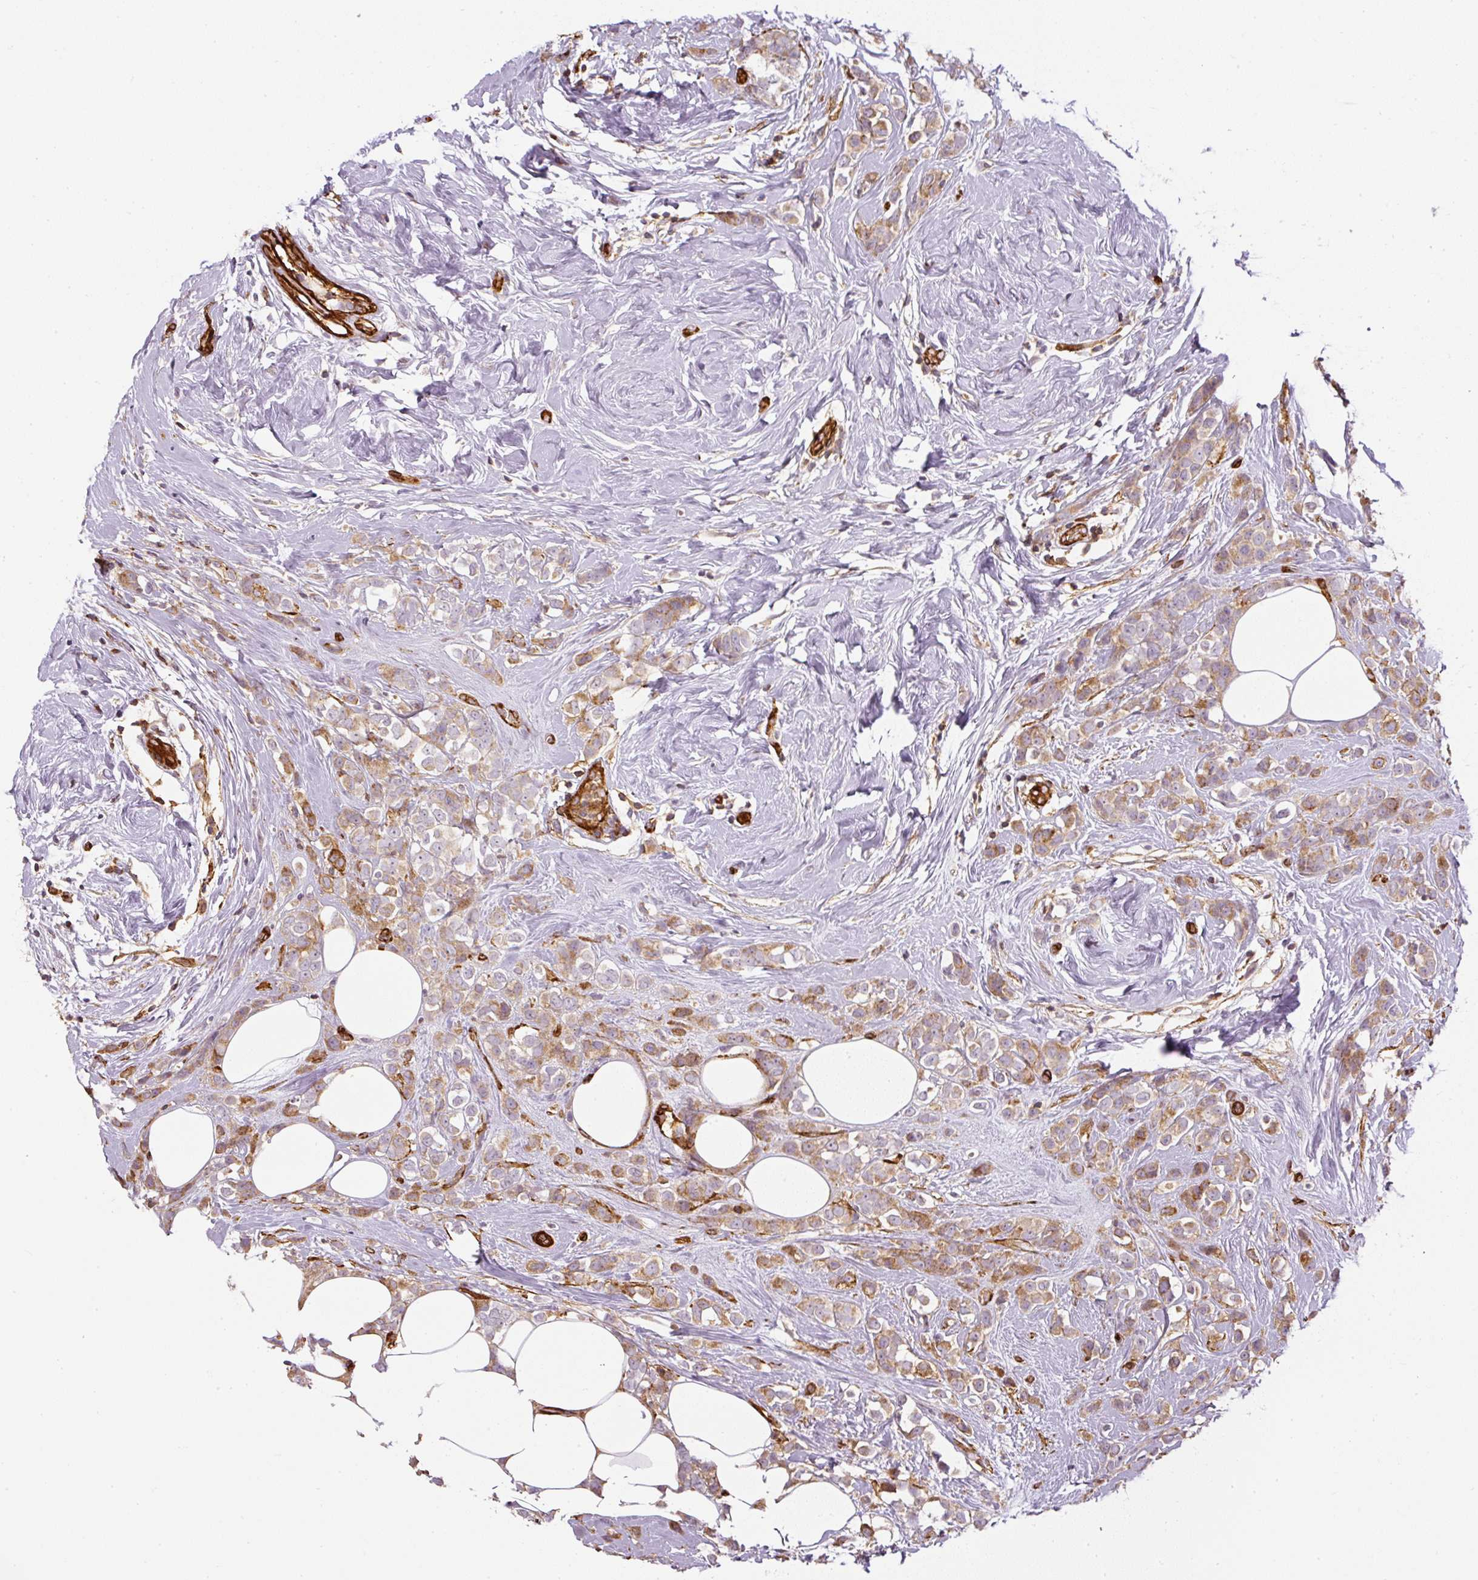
{"staining": {"intensity": "moderate", "quantity": ">75%", "location": "cytoplasmic/membranous"}, "tissue": "breast cancer", "cell_type": "Tumor cells", "image_type": "cancer", "snomed": [{"axis": "morphology", "description": "Duct carcinoma"}, {"axis": "topography", "description": "Breast"}], "caption": "Brown immunohistochemical staining in breast cancer (infiltrating ductal carcinoma) reveals moderate cytoplasmic/membranous expression in about >75% of tumor cells.", "gene": "MYL12A", "patient": {"sex": "female", "age": 80}}